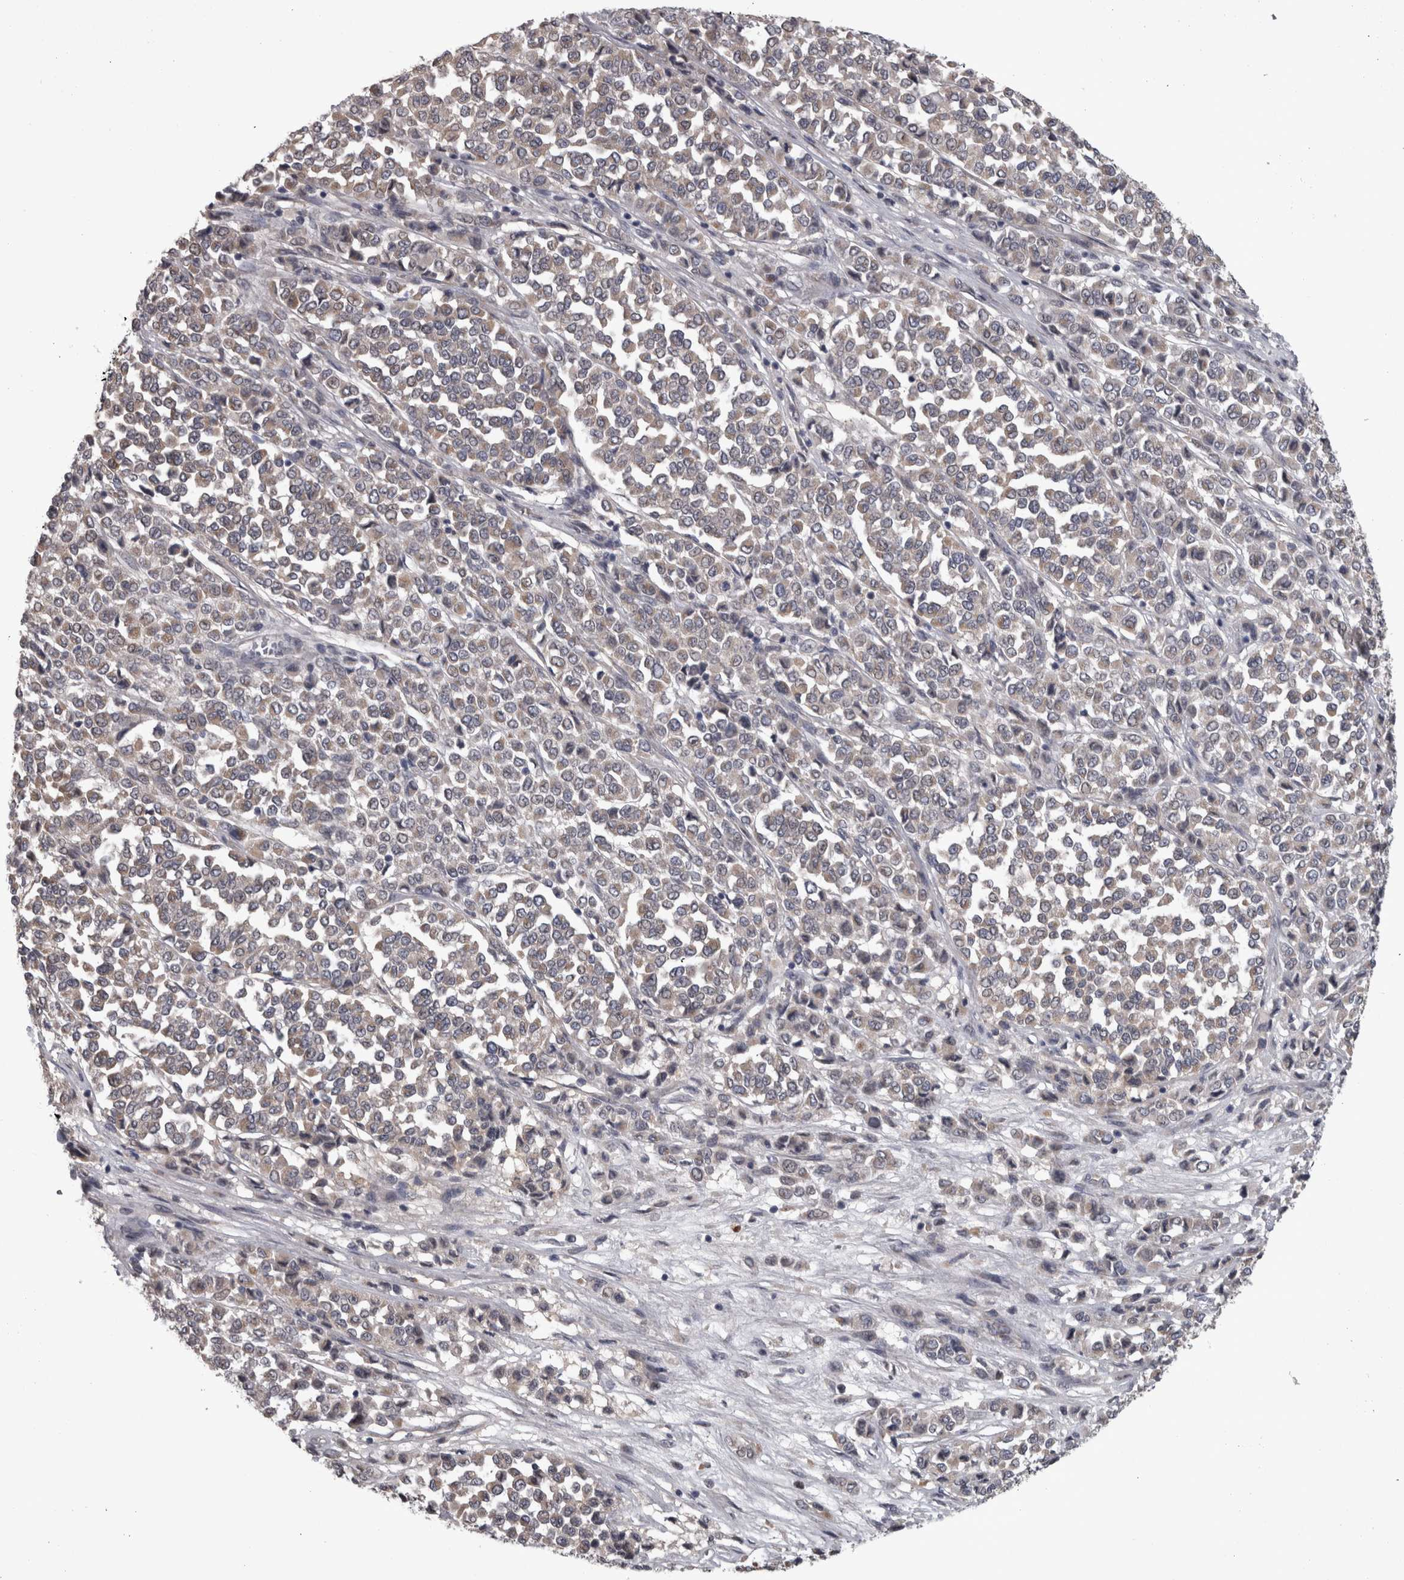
{"staining": {"intensity": "weak", "quantity": ">75%", "location": "cytoplasmic/membranous"}, "tissue": "melanoma", "cell_type": "Tumor cells", "image_type": "cancer", "snomed": [{"axis": "morphology", "description": "Malignant melanoma, Metastatic site"}, {"axis": "topography", "description": "Pancreas"}], "caption": "Melanoma stained with DAB immunohistochemistry demonstrates low levels of weak cytoplasmic/membranous positivity in approximately >75% of tumor cells.", "gene": "DBT", "patient": {"sex": "female", "age": 30}}